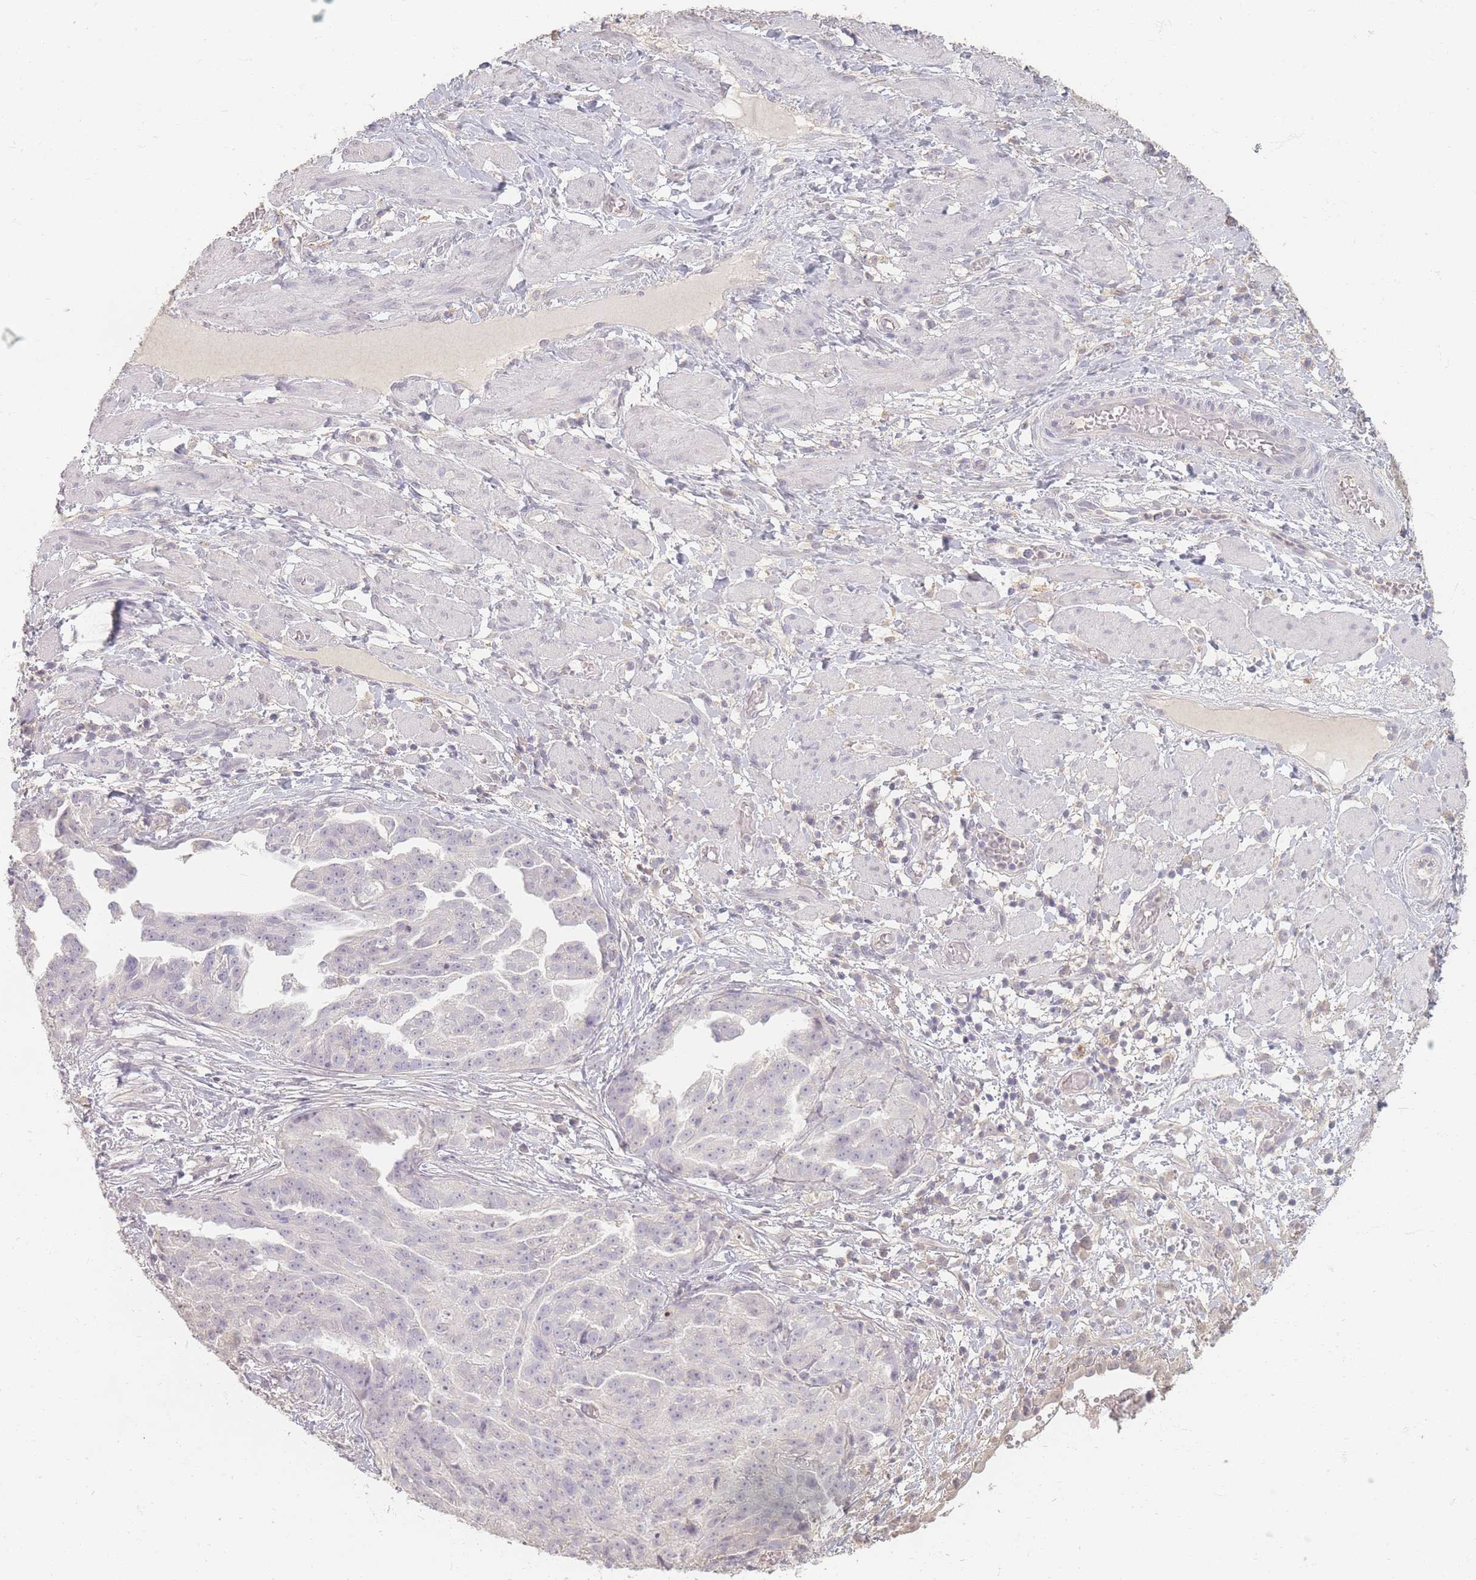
{"staining": {"intensity": "negative", "quantity": "none", "location": "none"}, "tissue": "ovarian cancer", "cell_type": "Tumor cells", "image_type": "cancer", "snomed": [{"axis": "morphology", "description": "Cystadenocarcinoma, serous, NOS"}, {"axis": "topography", "description": "Ovary"}], "caption": "Micrograph shows no significant protein positivity in tumor cells of ovarian cancer (serous cystadenocarcinoma). (Stains: DAB (3,3'-diaminobenzidine) IHC with hematoxylin counter stain, Microscopy: brightfield microscopy at high magnification).", "gene": "RFTN1", "patient": {"sex": "female", "age": 58}}